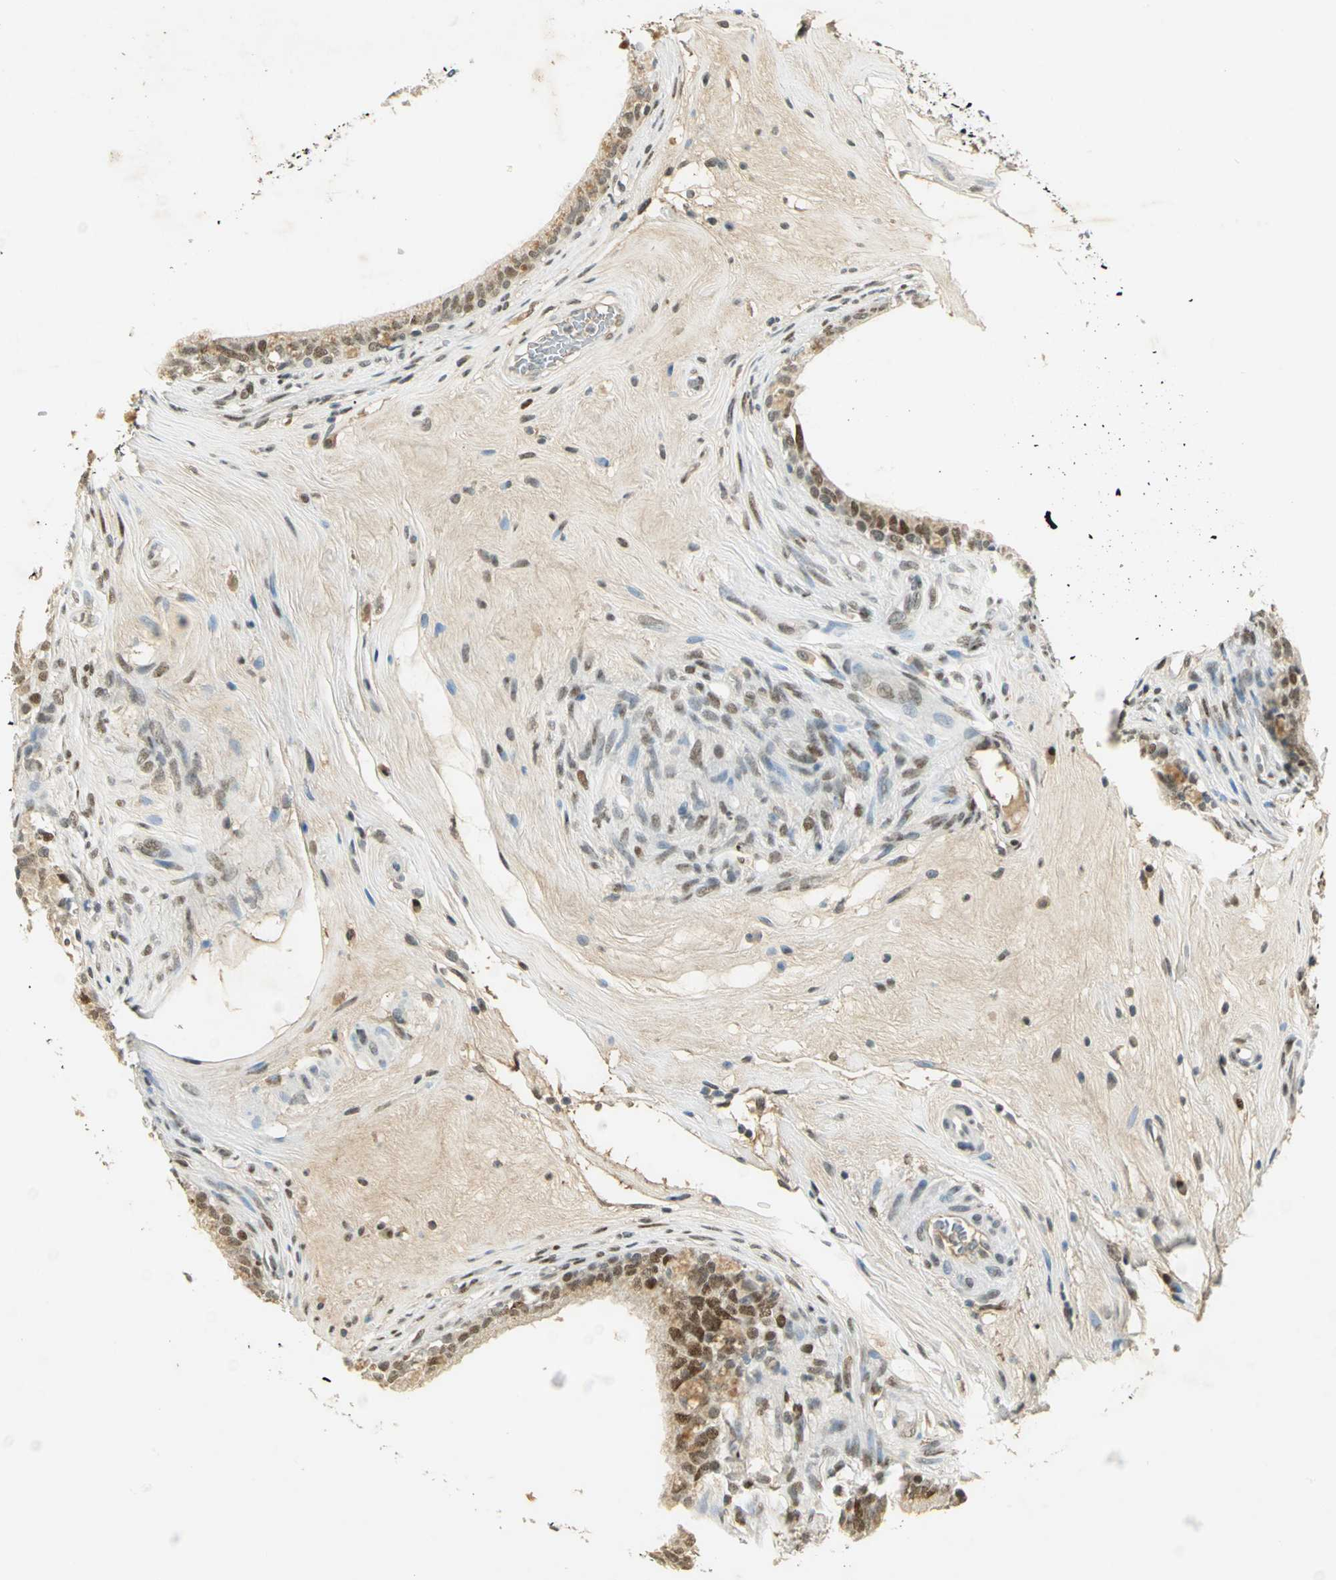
{"staining": {"intensity": "moderate", "quantity": ">75%", "location": "nuclear"}, "tissue": "epididymis", "cell_type": "Glandular cells", "image_type": "normal", "snomed": [{"axis": "morphology", "description": "Normal tissue, NOS"}, {"axis": "morphology", "description": "Inflammation, NOS"}, {"axis": "topography", "description": "Epididymis"}], "caption": "Epididymis stained with DAB (3,3'-diaminobenzidine) immunohistochemistry reveals medium levels of moderate nuclear positivity in approximately >75% of glandular cells.", "gene": "AK6", "patient": {"sex": "male", "age": 84}}